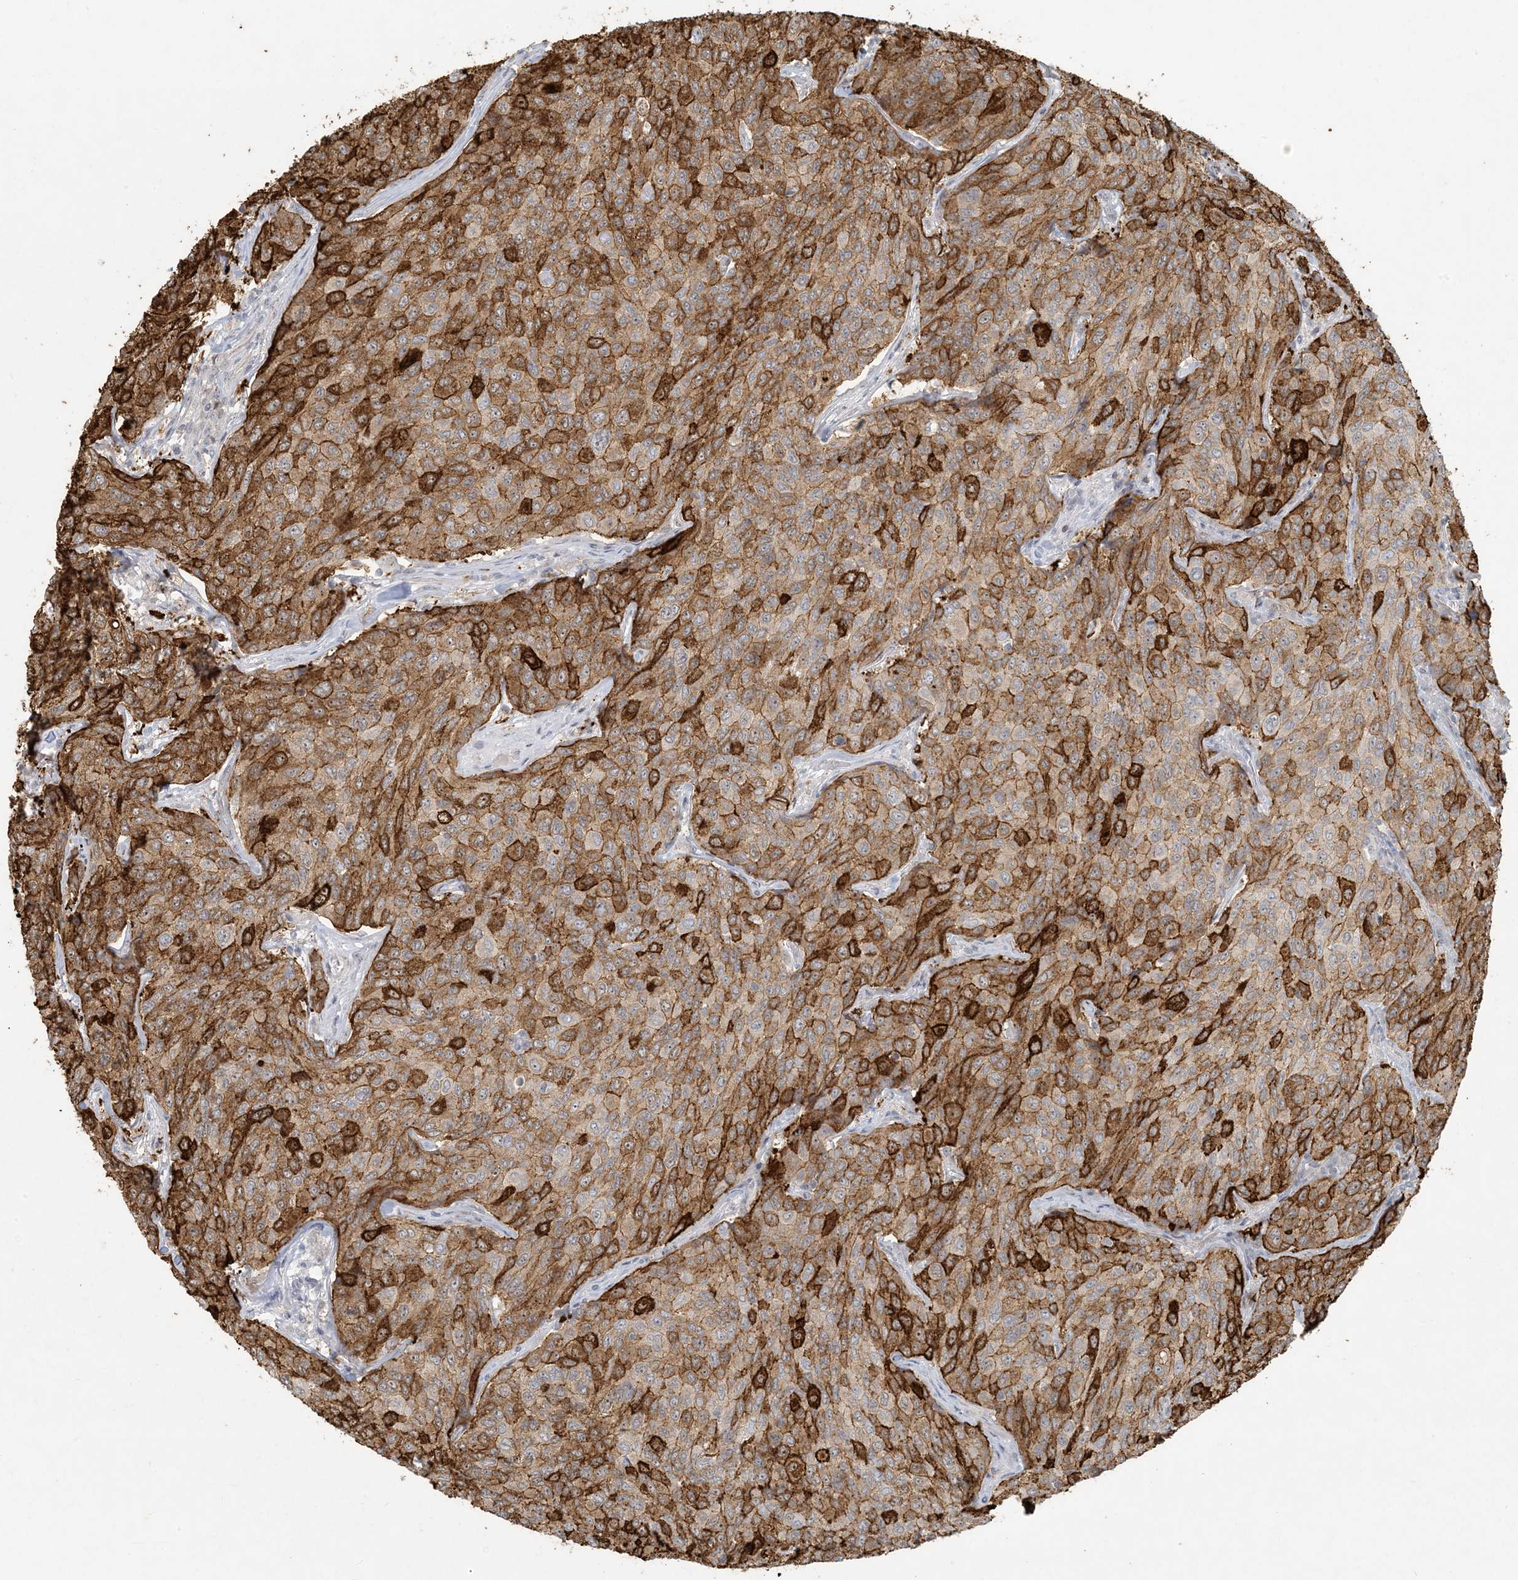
{"staining": {"intensity": "strong", "quantity": ">75%", "location": "cytoplasmic/membranous"}, "tissue": "breast cancer", "cell_type": "Tumor cells", "image_type": "cancer", "snomed": [{"axis": "morphology", "description": "Duct carcinoma"}, {"axis": "topography", "description": "Breast"}], "caption": "Protein expression analysis of human invasive ductal carcinoma (breast) reveals strong cytoplasmic/membranous expression in about >75% of tumor cells.", "gene": "BCORL1", "patient": {"sex": "female", "age": 55}}